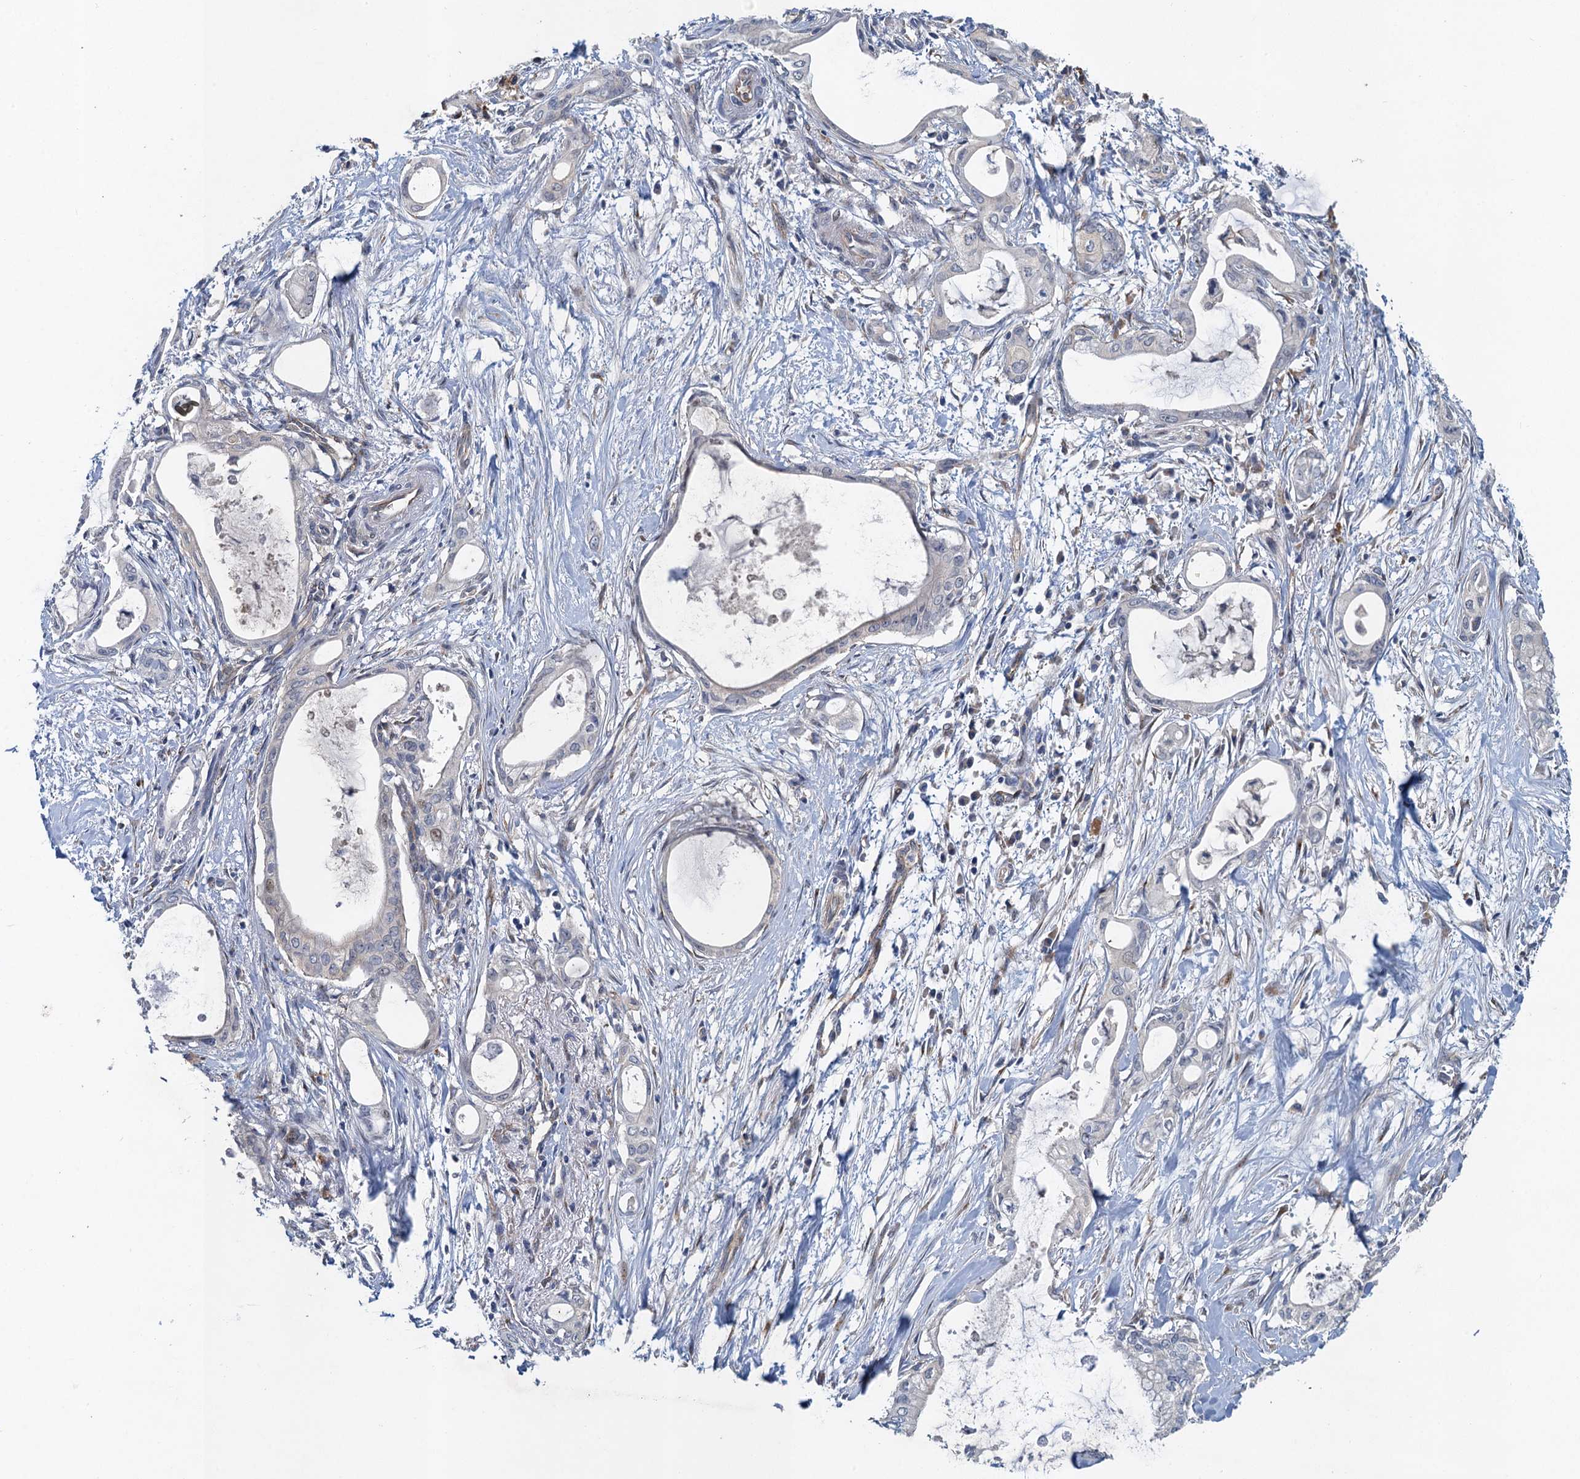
{"staining": {"intensity": "negative", "quantity": "none", "location": "none"}, "tissue": "pancreatic cancer", "cell_type": "Tumor cells", "image_type": "cancer", "snomed": [{"axis": "morphology", "description": "Adenocarcinoma, NOS"}, {"axis": "topography", "description": "Pancreas"}], "caption": "Tumor cells are negative for protein expression in human pancreatic cancer (adenocarcinoma).", "gene": "NBEA", "patient": {"sex": "male", "age": 72}}